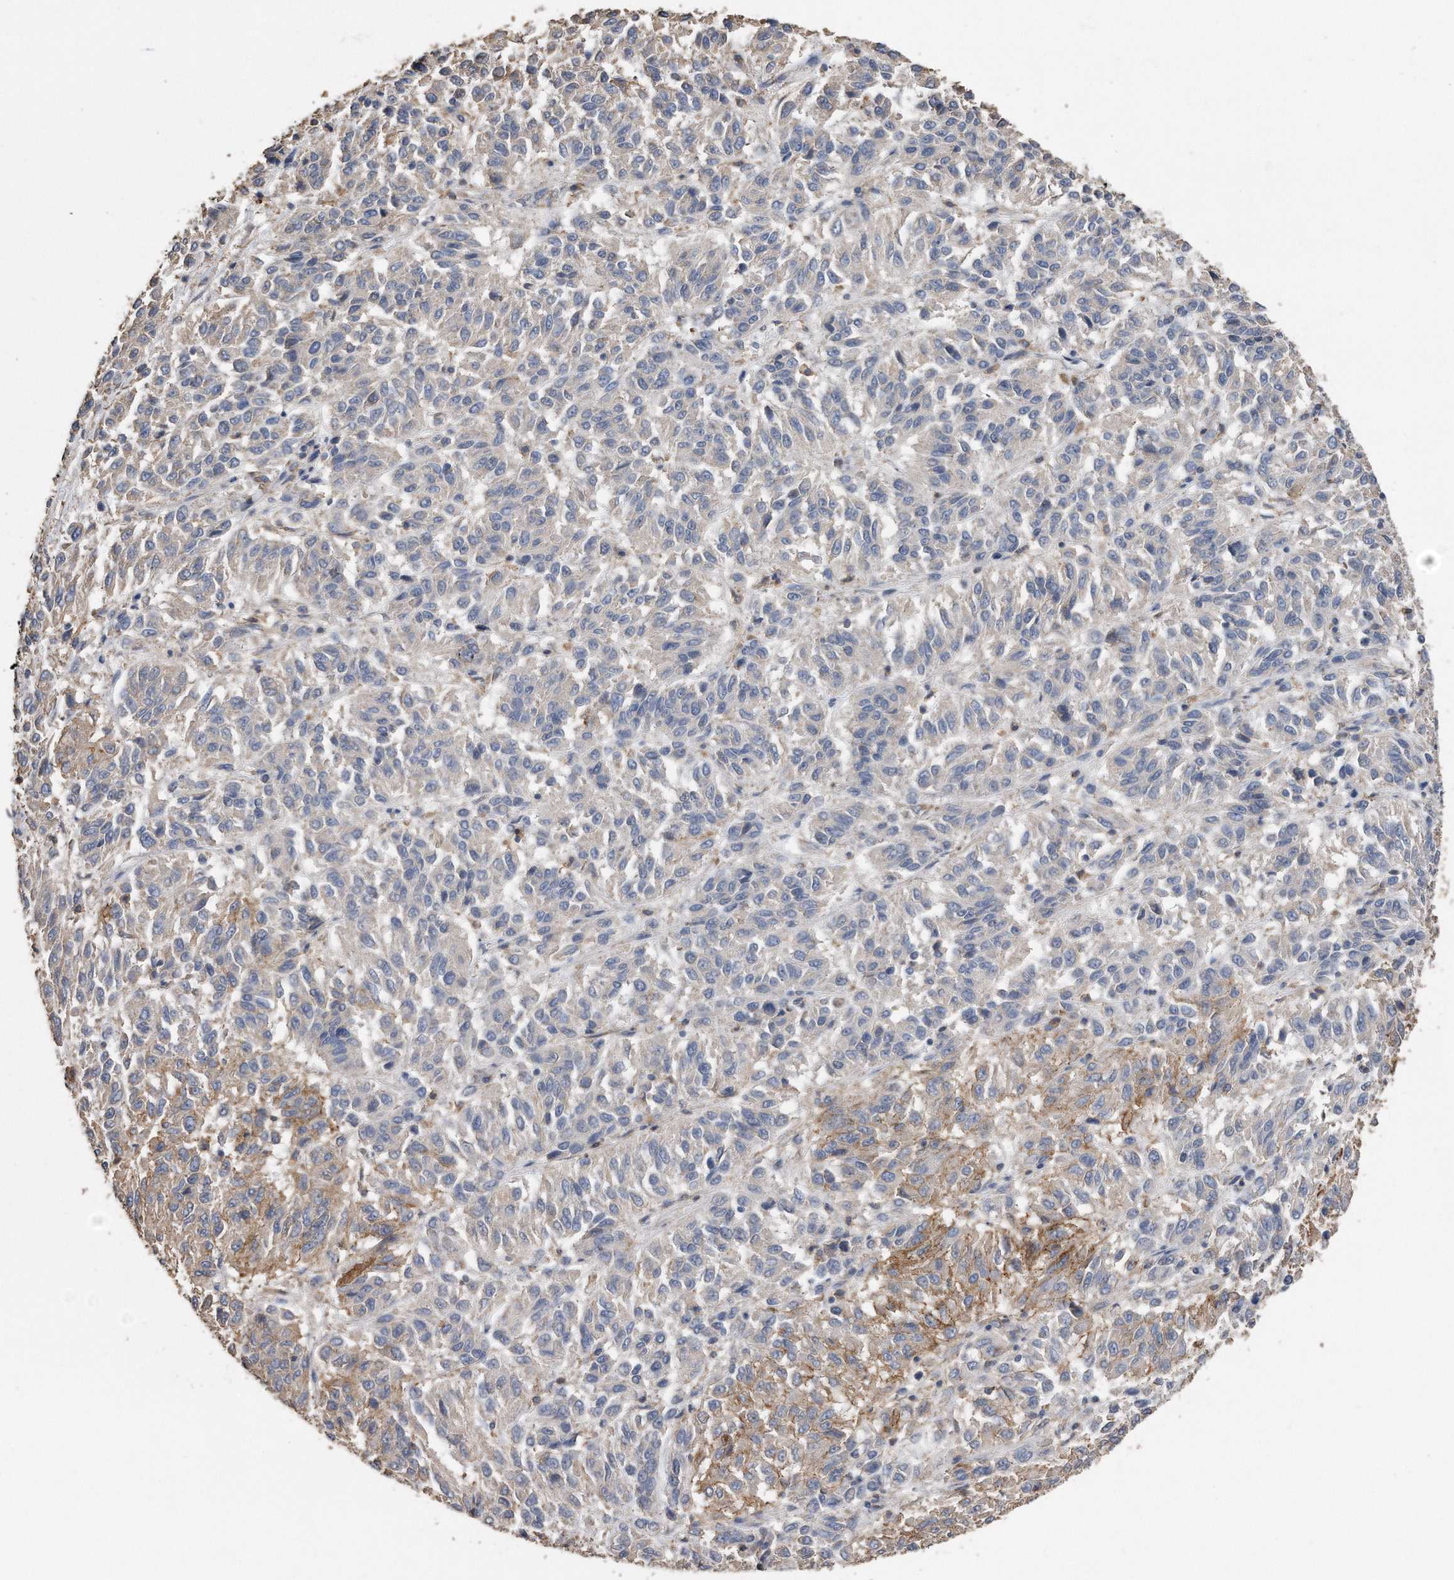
{"staining": {"intensity": "weak", "quantity": "<25%", "location": "cytoplasmic/membranous"}, "tissue": "melanoma", "cell_type": "Tumor cells", "image_type": "cancer", "snomed": [{"axis": "morphology", "description": "Malignant melanoma, Metastatic site"}, {"axis": "topography", "description": "Lung"}], "caption": "Immunohistochemistry (IHC) of human malignant melanoma (metastatic site) shows no staining in tumor cells. (DAB immunohistochemistry with hematoxylin counter stain).", "gene": "CDCP1", "patient": {"sex": "male", "age": 64}}